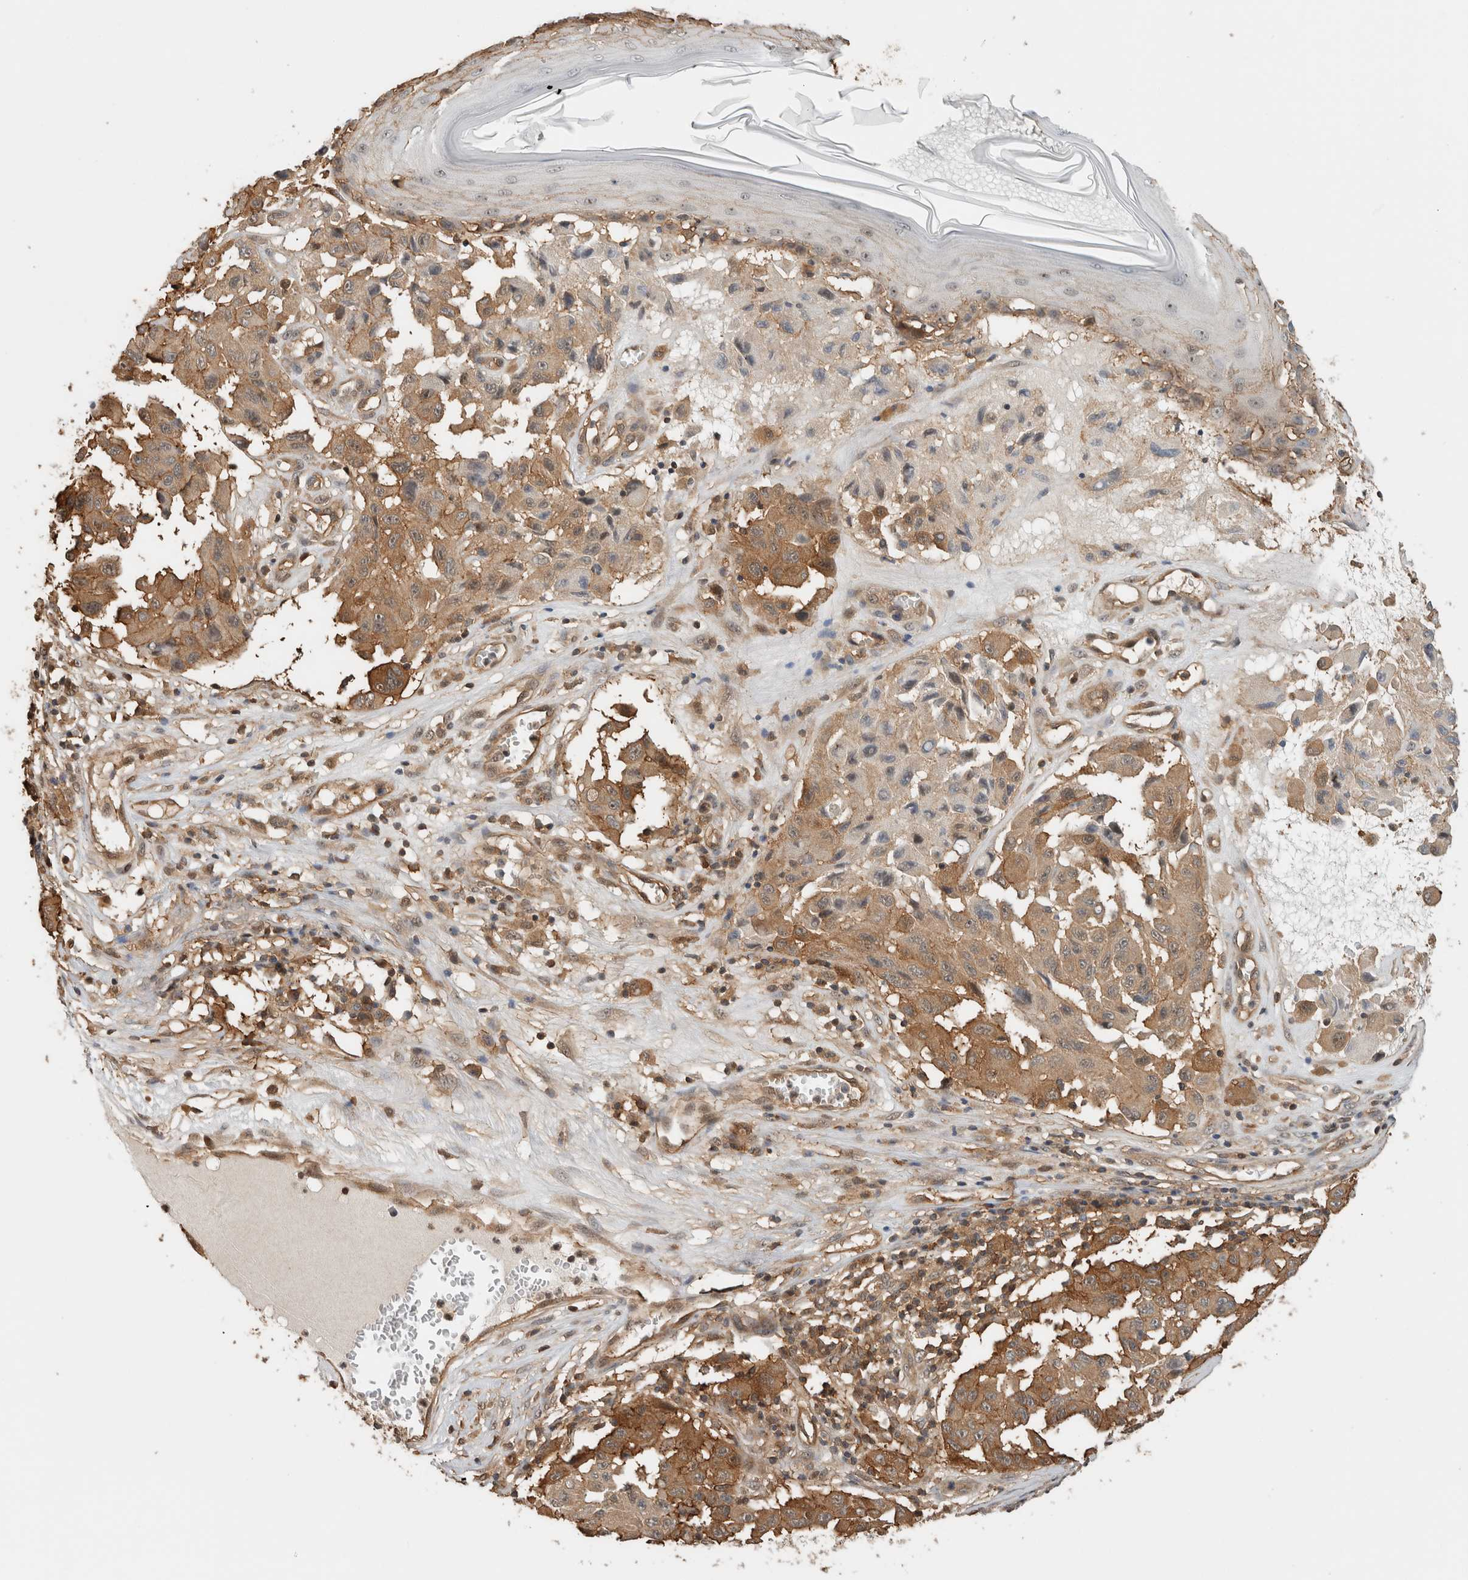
{"staining": {"intensity": "moderate", "quantity": "25%-75%", "location": "cytoplasmic/membranous"}, "tissue": "melanoma", "cell_type": "Tumor cells", "image_type": "cancer", "snomed": [{"axis": "morphology", "description": "Malignant melanoma, NOS"}, {"axis": "topography", "description": "Skin"}], "caption": "A photomicrograph of human melanoma stained for a protein demonstrates moderate cytoplasmic/membranous brown staining in tumor cells.", "gene": "PFDN4", "patient": {"sex": "male", "age": 30}}